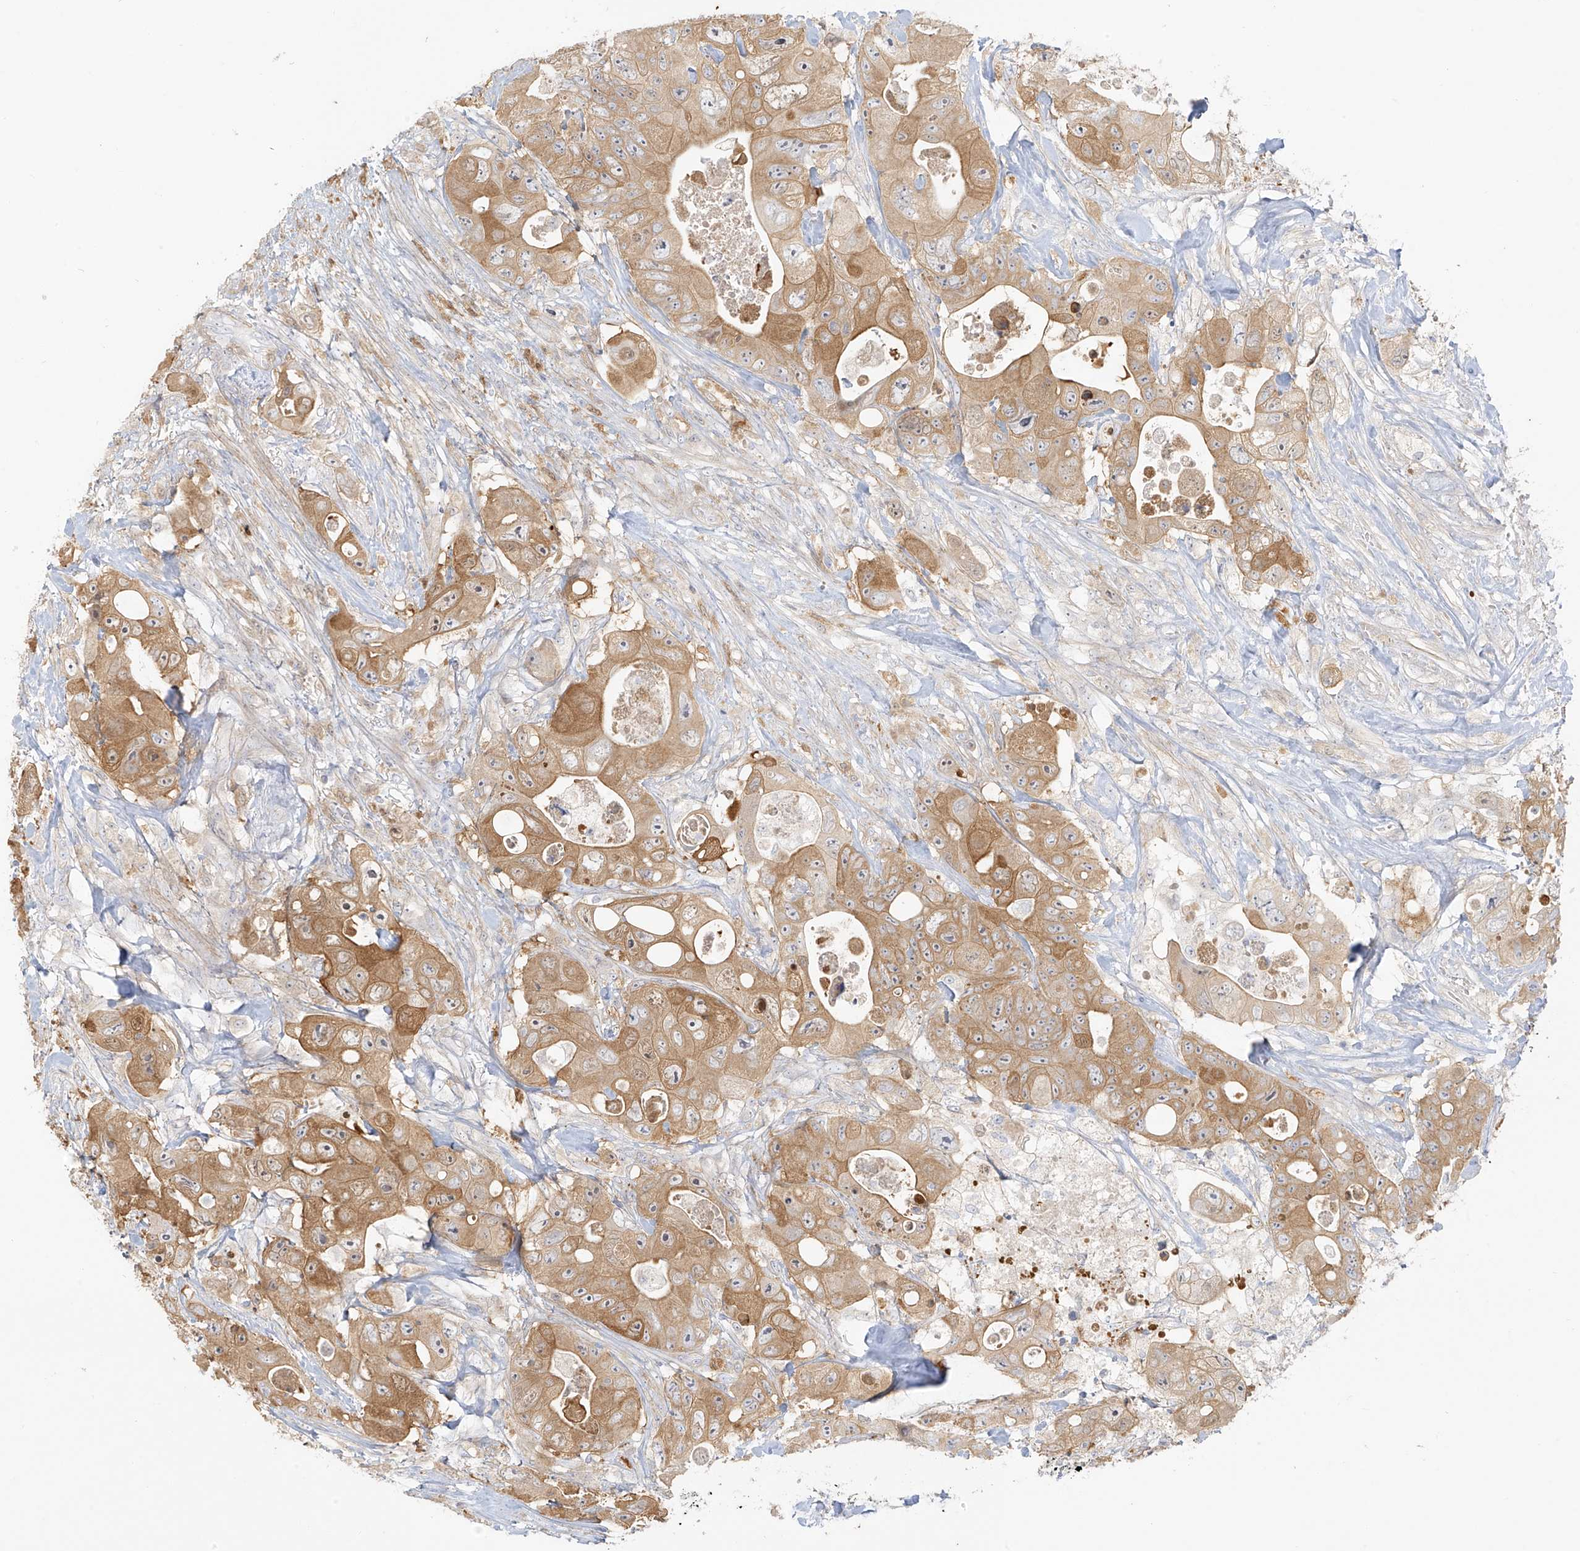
{"staining": {"intensity": "moderate", "quantity": ">75%", "location": "cytoplasmic/membranous"}, "tissue": "colorectal cancer", "cell_type": "Tumor cells", "image_type": "cancer", "snomed": [{"axis": "morphology", "description": "Adenocarcinoma, NOS"}, {"axis": "topography", "description": "Colon"}], "caption": "Immunohistochemistry histopathology image of colorectal cancer stained for a protein (brown), which shows medium levels of moderate cytoplasmic/membranous staining in about >75% of tumor cells.", "gene": "UPK1B", "patient": {"sex": "female", "age": 46}}